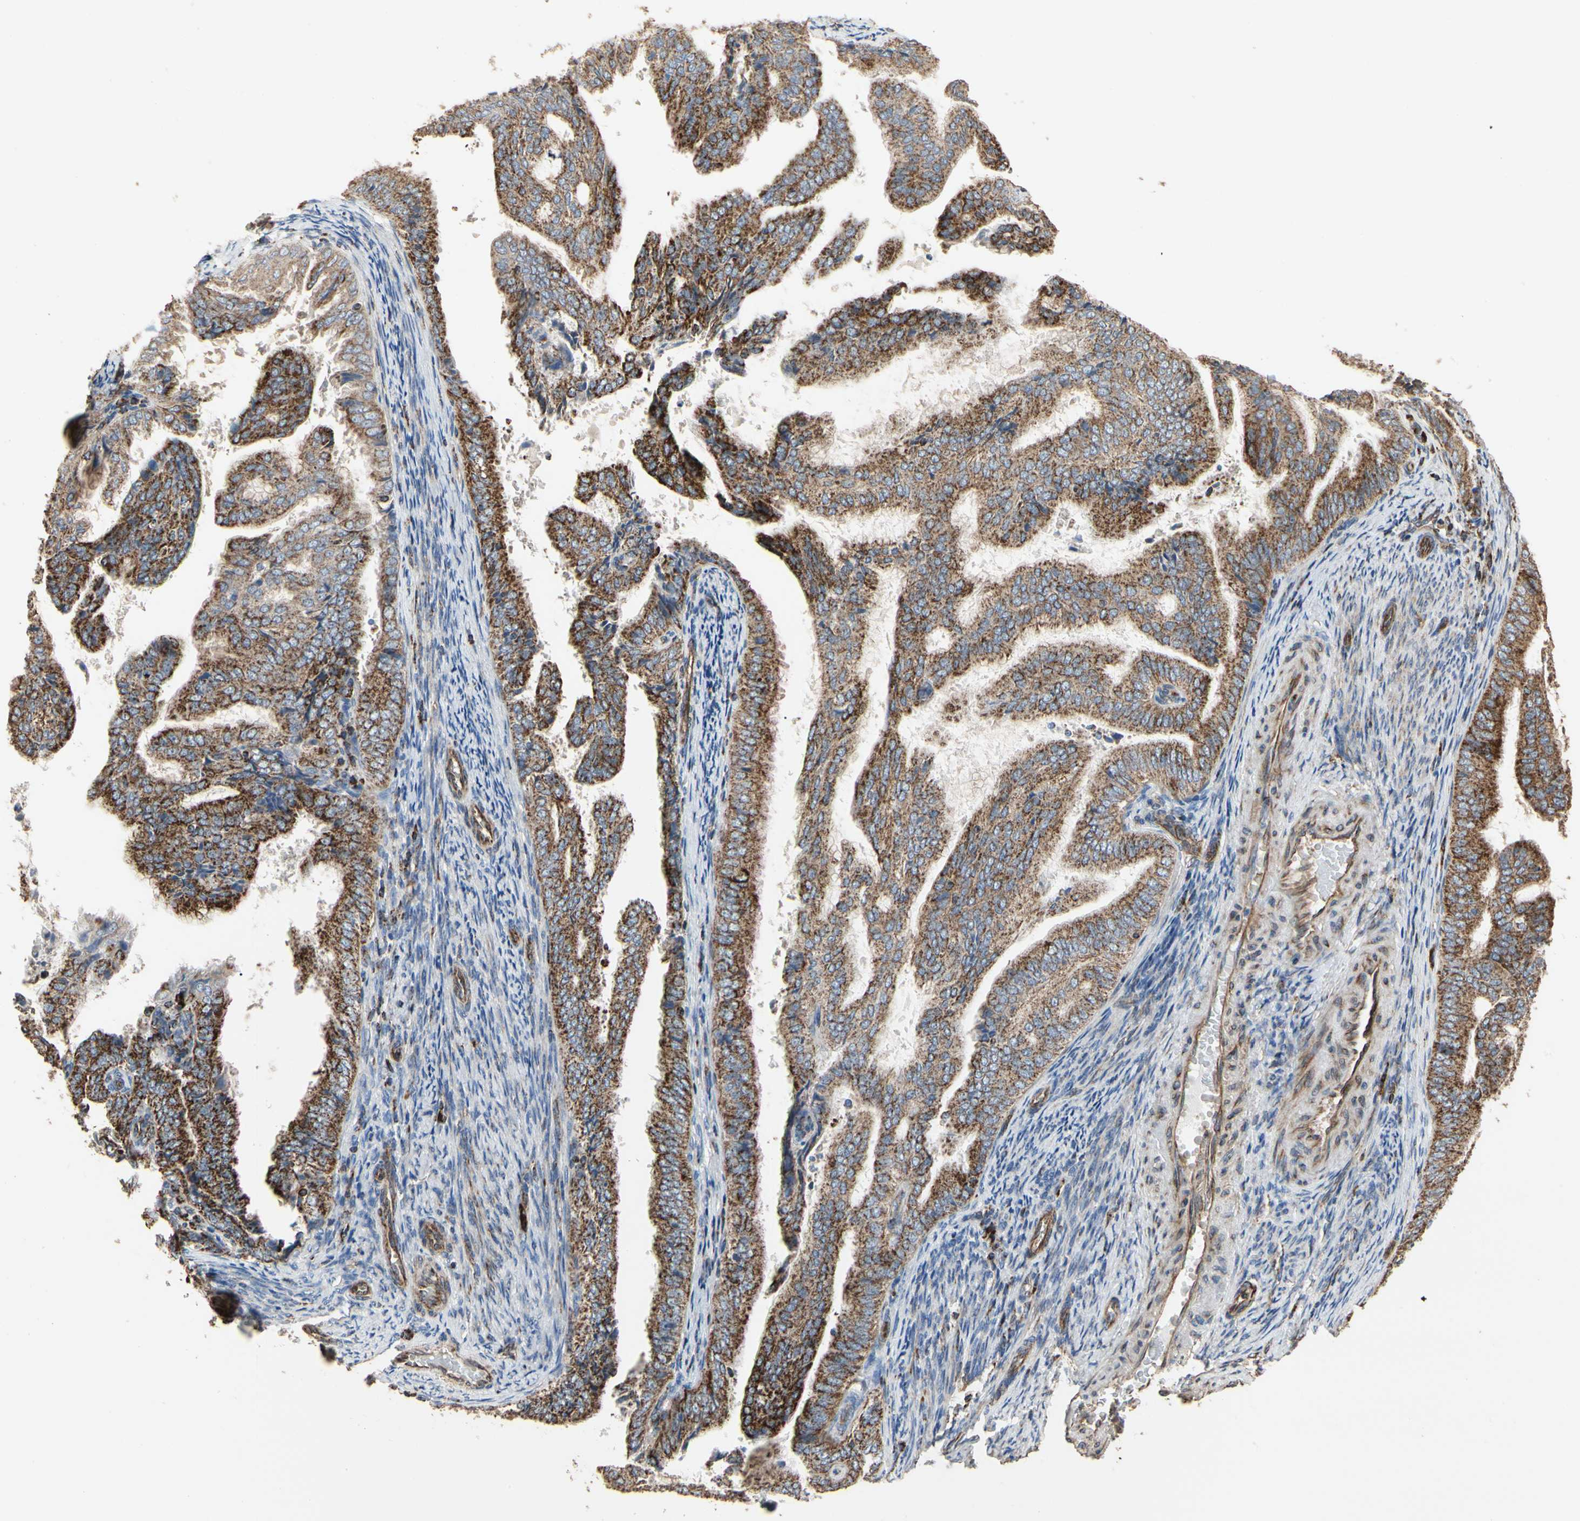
{"staining": {"intensity": "moderate", "quantity": "25%-75%", "location": "cytoplasmic/membranous"}, "tissue": "endometrial cancer", "cell_type": "Tumor cells", "image_type": "cancer", "snomed": [{"axis": "morphology", "description": "Neoplasm, malignant, NOS"}, {"axis": "topography", "description": "Endometrium"}], "caption": "An image of human endometrial cancer stained for a protein demonstrates moderate cytoplasmic/membranous brown staining in tumor cells. (Brightfield microscopy of DAB IHC at high magnification).", "gene": "TUBA1A", "patient": {"sex": "female", "age": 74}}